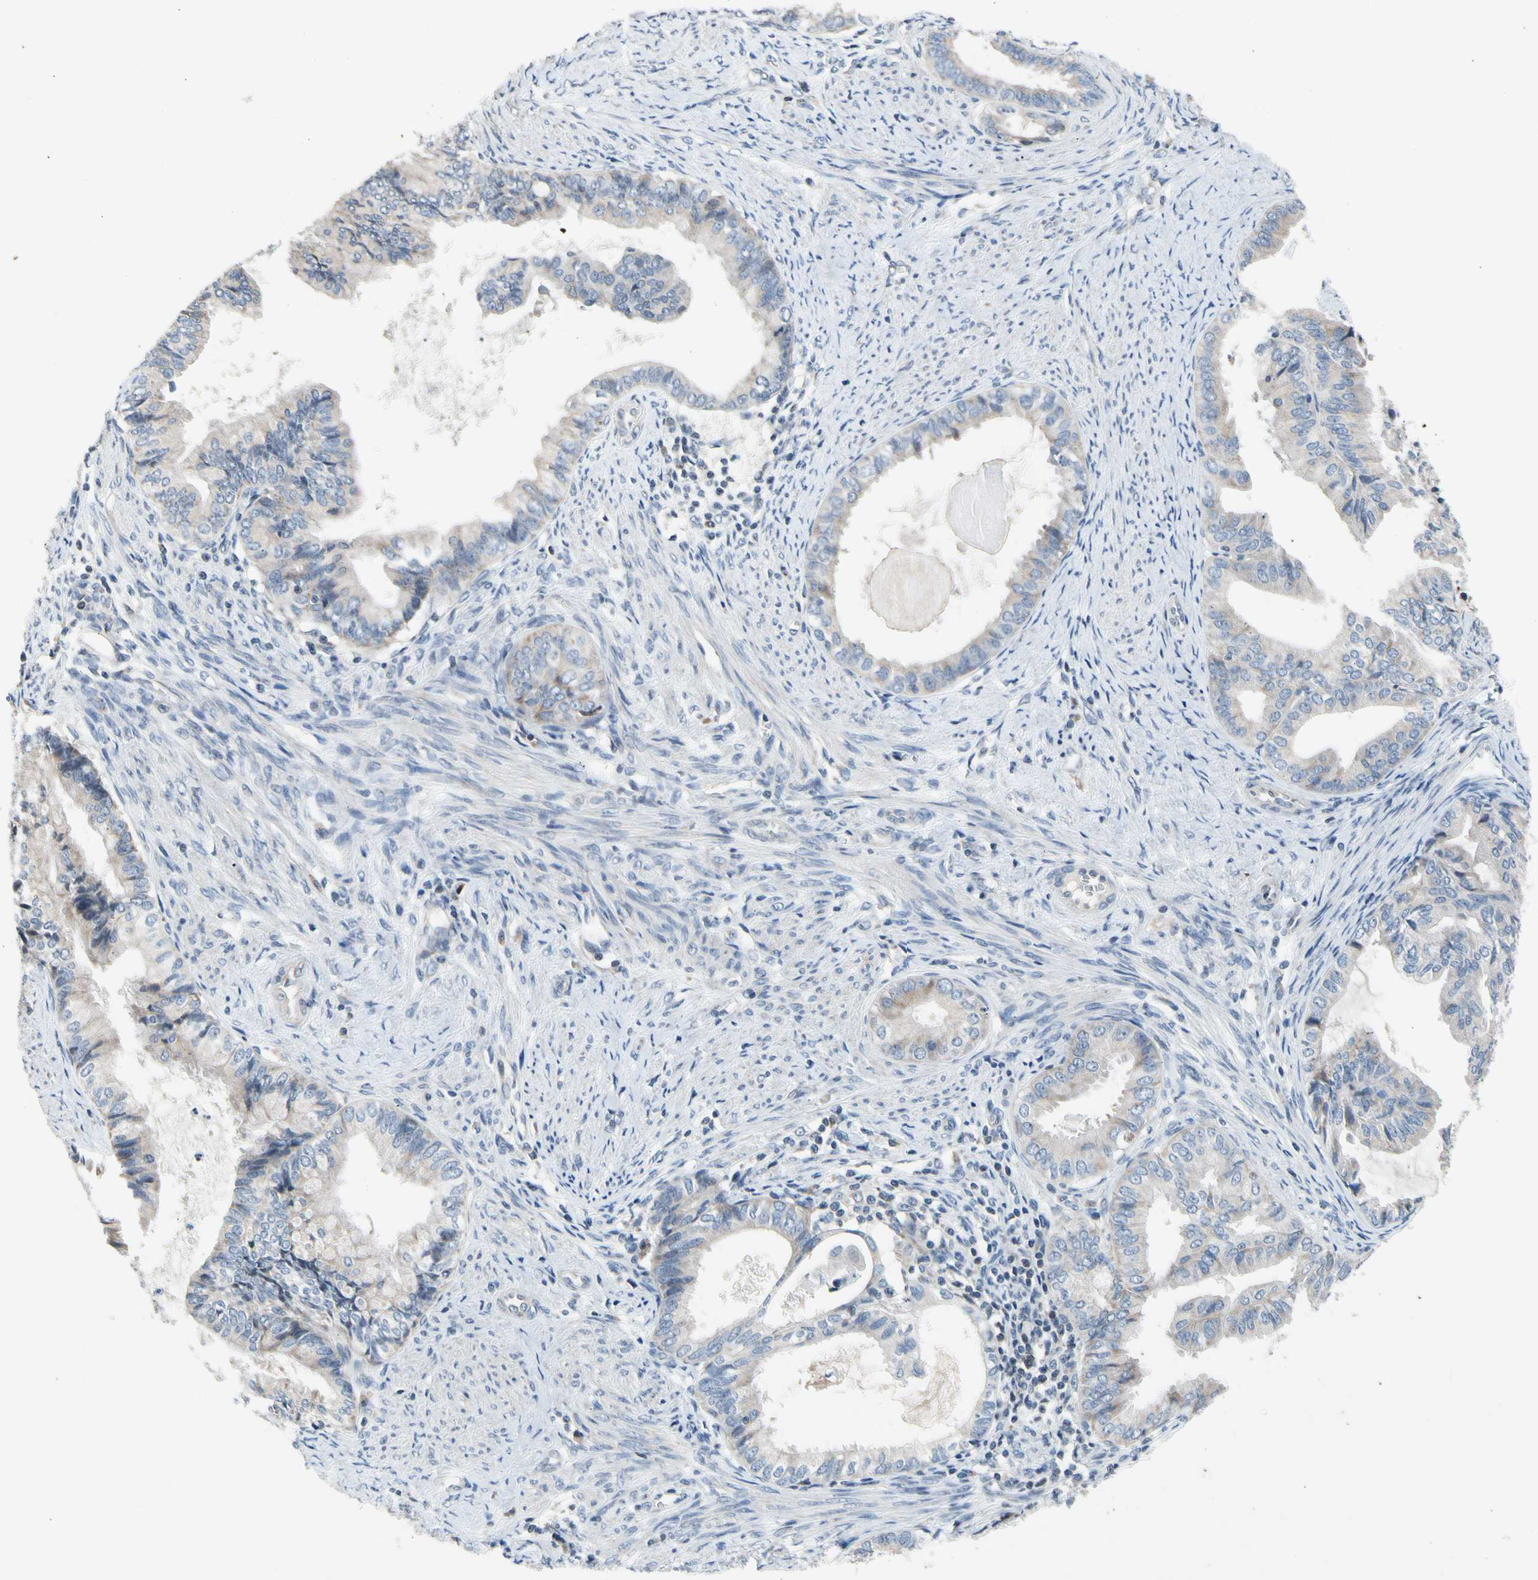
{"staining": {"intensity": "negative", "quantity": "none", "location": "none"}, "tissue": "endometrial cancer", "cell_type": "Tumor cells", "image_type": "cancer", "snomed": [{"axis": "morphology", "description": "Adenocarcinoma, NOS"}, {"axis": "topography", "description": "Endometrium"}], "caption": "A micrograph of human adenocarcinoma (endometrial) is negative for staining in tumor cells.", "gene": "SOX30", "patient": {"sex": "female", "age": 86}}